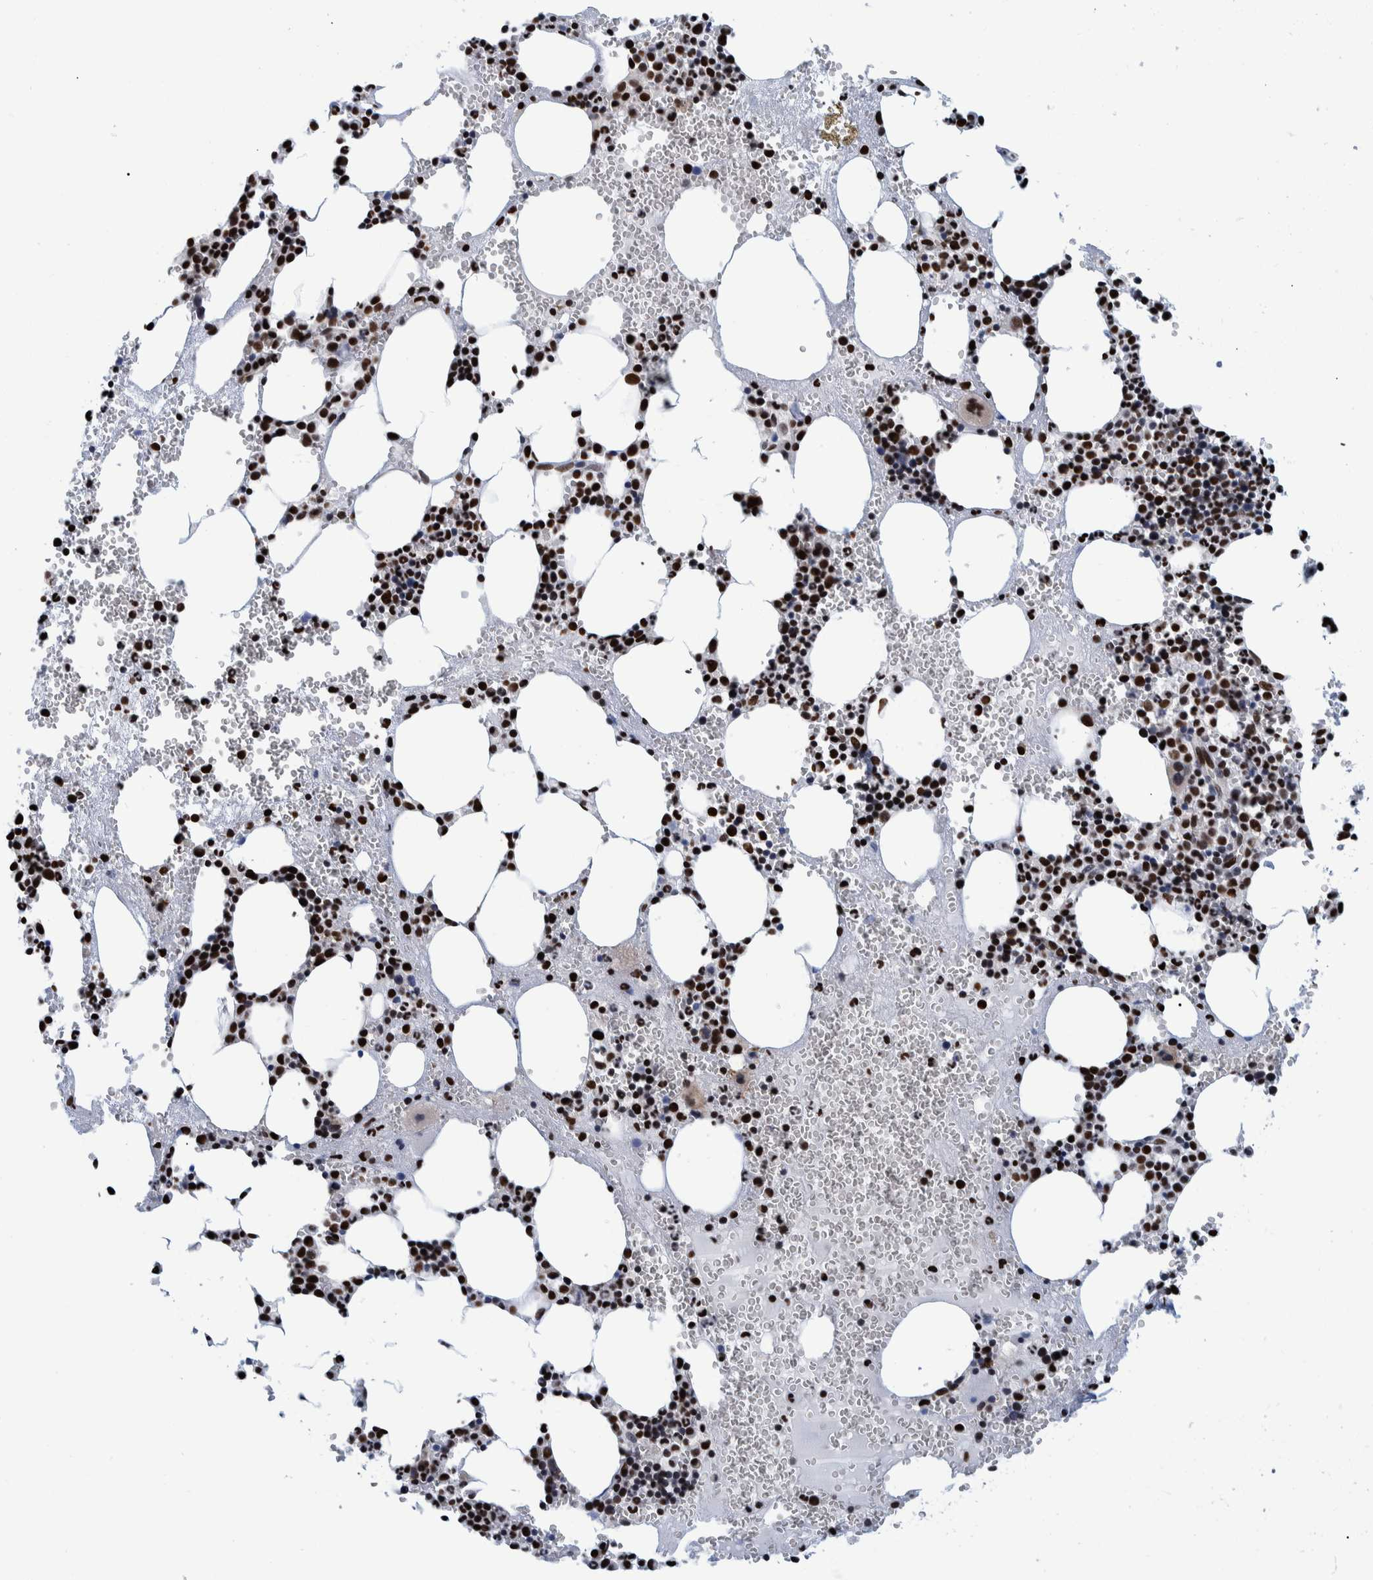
{"staining": {"intensity": "strong", "quantity": ">75%", "location": "nuclear"}, "tissue": "bone marrow", "cell_type": "Hematopoietic cells", "image_type": "normal", "snomed": [{"axis": "morphology", "description": "Normal tissue, NOS"}, {"axis": "morphology", "description": "Inflammation, NOS"}, {"axis": "topography", "description": "Bone marrow"}], "caption": "DAB immunohistochemical staining of normal human bone marrow displays strong nuclear protein staining in approximately >75% of hematopoietic cells.", "gene": "HEATR9", "patient": {"sex": "female", "age": 67}}